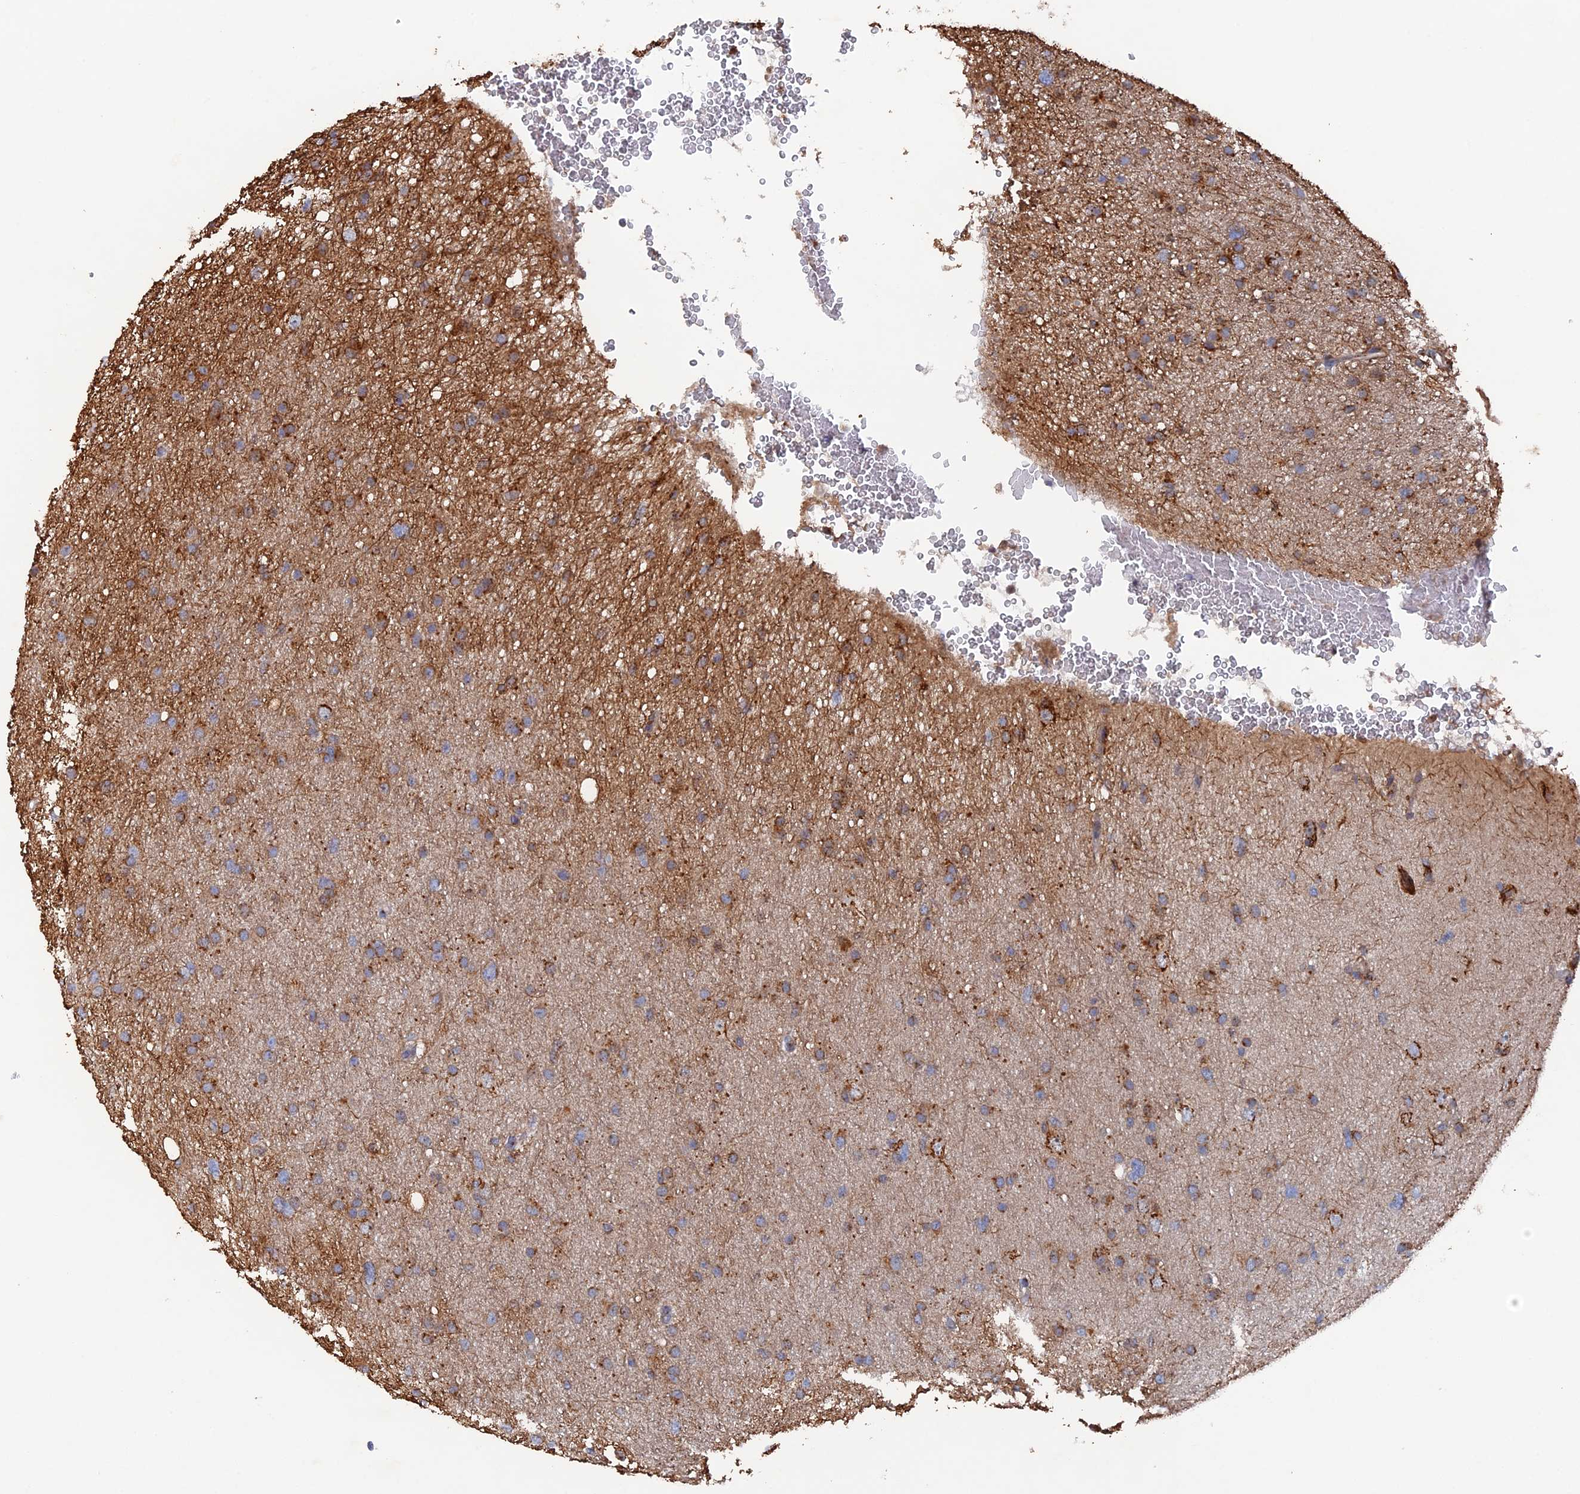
{"staining": {"intensity": "moderate", "quantity": ">75%", "location": "cytoplasmic/membranous"}, "tissue": "glioma", "cell_type": "Tumor cells", "image_type": "cancer", "snomed": [{"axis": "morphology", "description": "Glioma, malignant, Low grade"}, {"axis": "topography", "description": "Cerebral cortex"}], "caption": "Immunohistochemistry histopathology image of neoplastic tissue: low-grade glioma (malignant) stained using IHC demonstrates medium levels of moderate protein expression localized specifically in the cytoplasmic/membranous of tumor cells, appearing as a cytoplasmic/membranous brown color.", "gene": "VPS37C", "patient": {"sex": "female", "age": 39}}